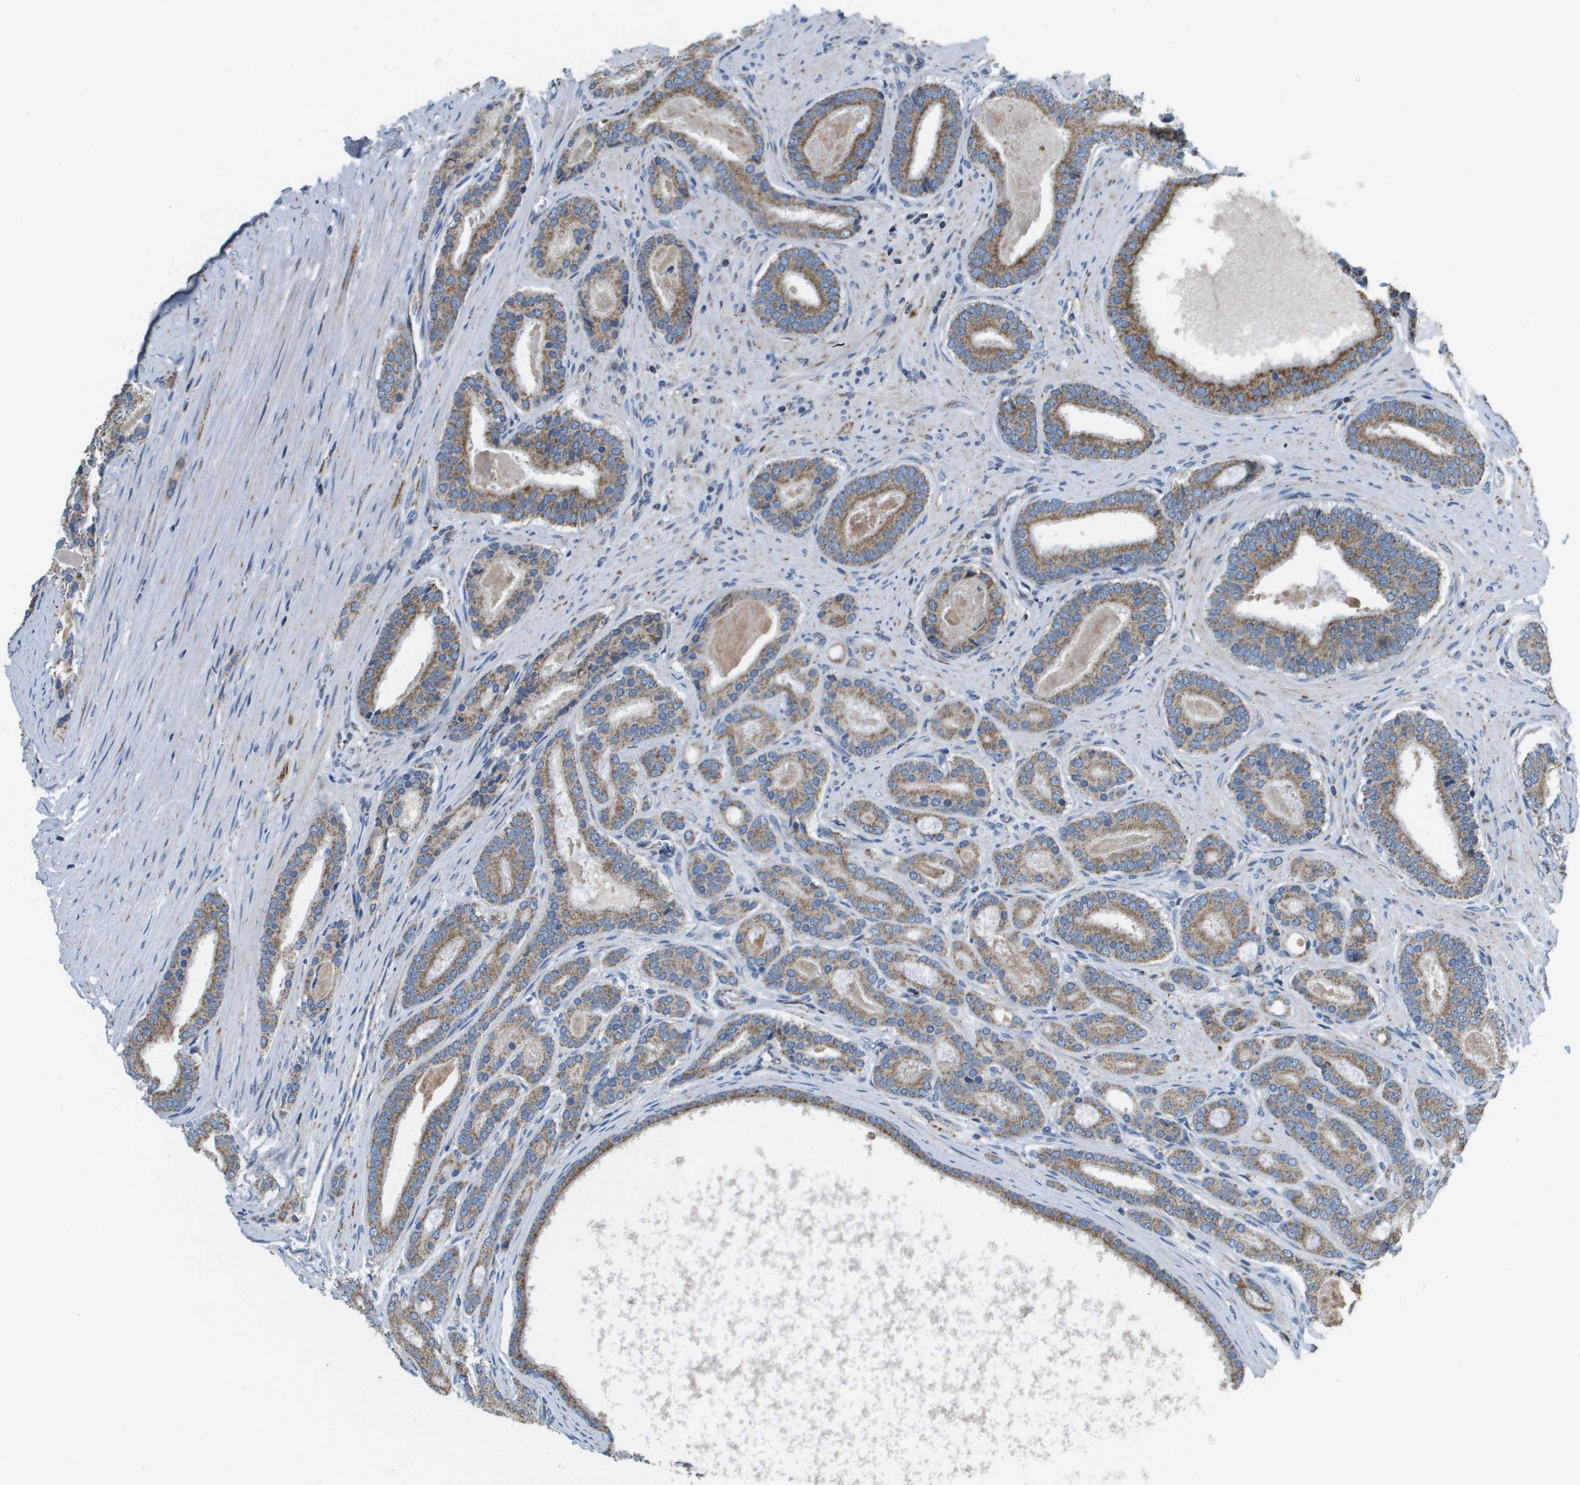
{"staining": {"intensity": "moderate", "quantity": ">75%", "location": "cytoplasmic/membranous"}, "tissue": "prostate cancer", "cell_type": "Tumor cells", "image_type": "cancer", "snomed": [{"axis": "morphology", "description": "Adenocarcinoma, High grade"}, {"axis": "topography", "description": "Prostate"}], "caption": "IHC staining of prostate adenocarcinoma (high-grade), which demonstrates medium levels of moderate cytoplasmic/membranous positivity in about >75% of tumor cells indicating moderate cytoplasmic/membranous protein positivity. The staining was performed using DAB (brown) for protein detection and nuclei were counterstained in hematoxylin (blue).", "gene": "NRK", "patient": {"sex": "male", "age": 60}}